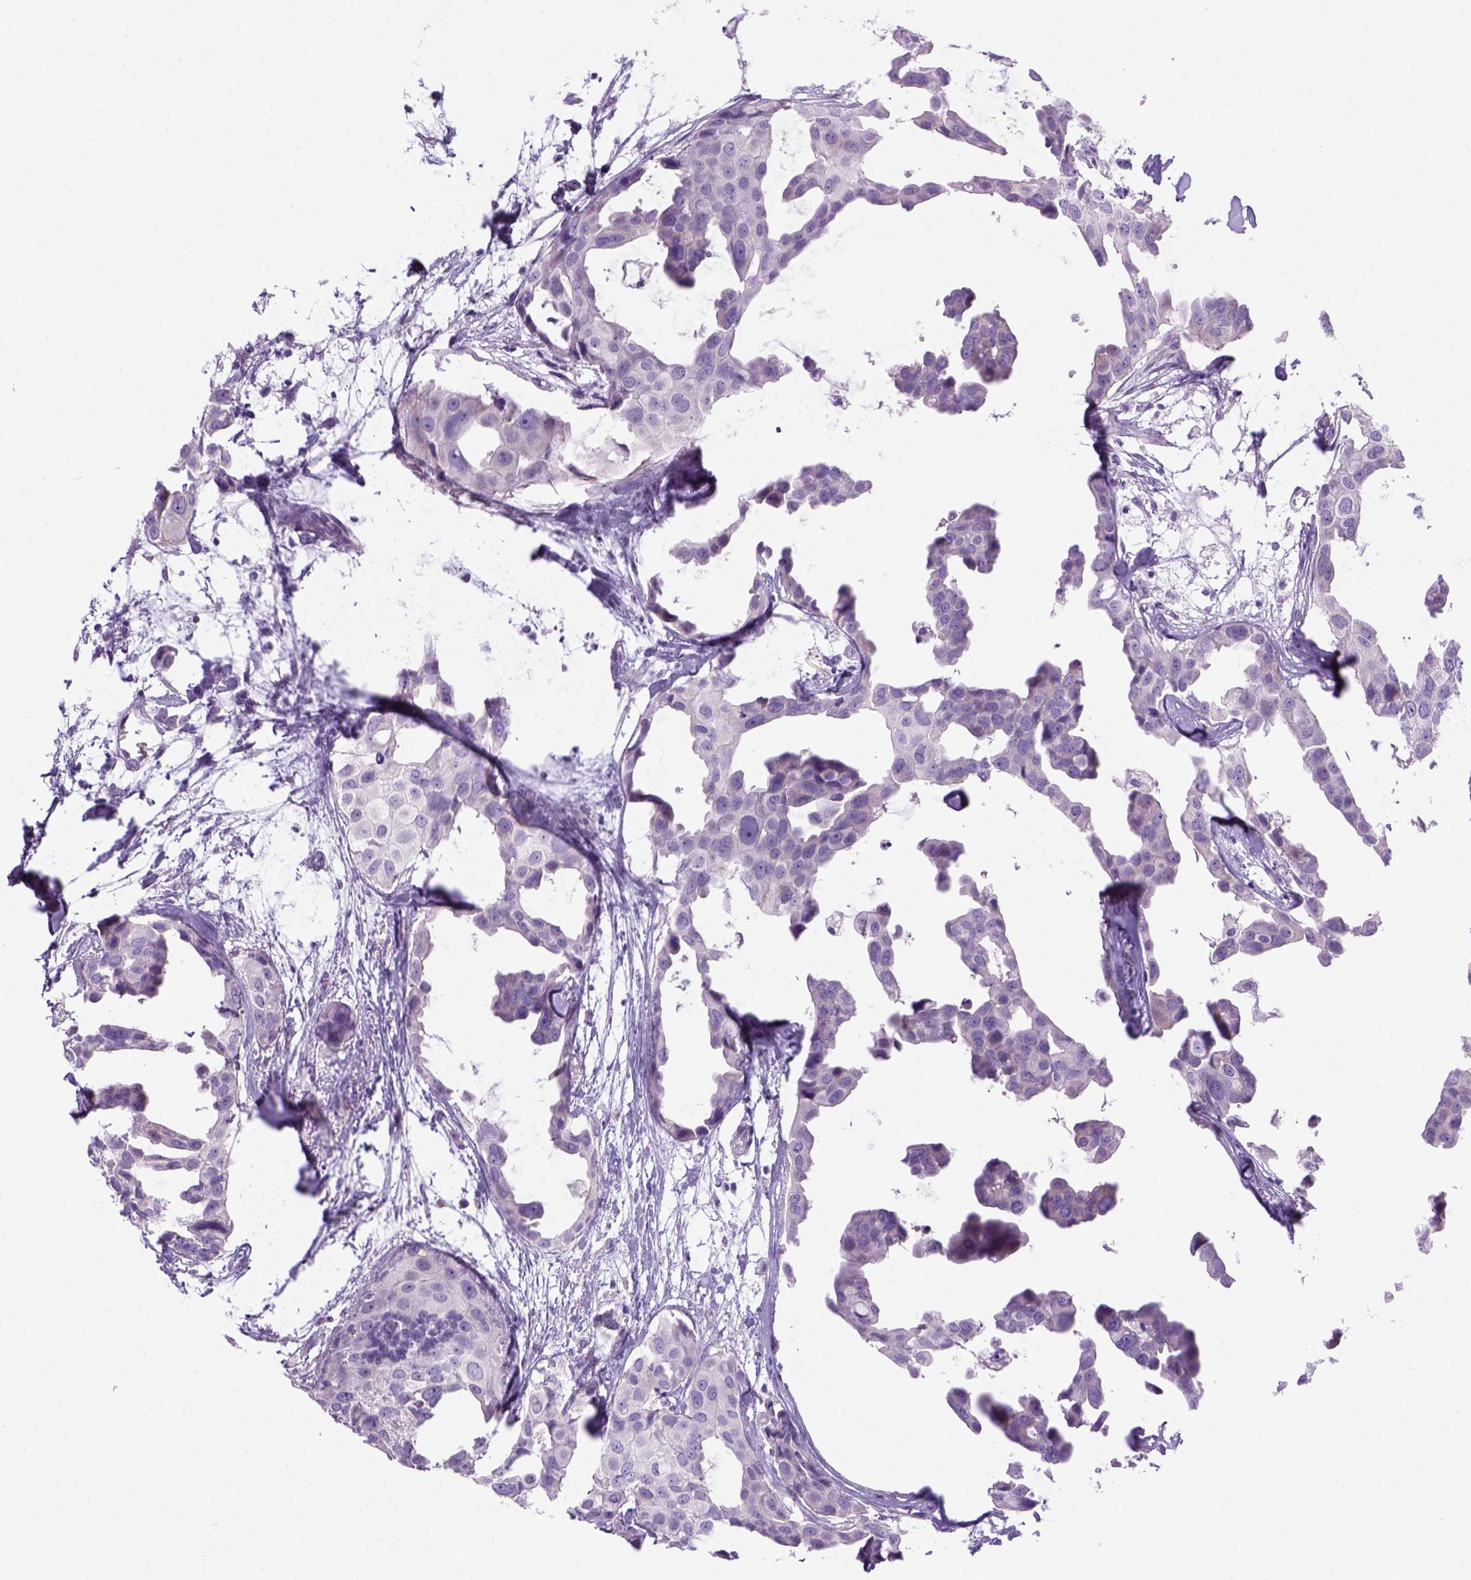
{"staining": {"intensity": "negative", "quantity": "none", "location": "none"}, "tissue": "breast cancer", "cell_type": "Tumor cells", "image_type": "cancer", "snomed": [{"axis": "morphology", "description": "Duct carcinoma"}, {"axis": "topography", "description": "Breast"}], "caption": "DAB immunohistochemical staining of human intraductal carcinoma (breast) shows no significant expression in tumor cells.", "gene": "DNAH11", "patient": {"sex": "female", "age": 38}}